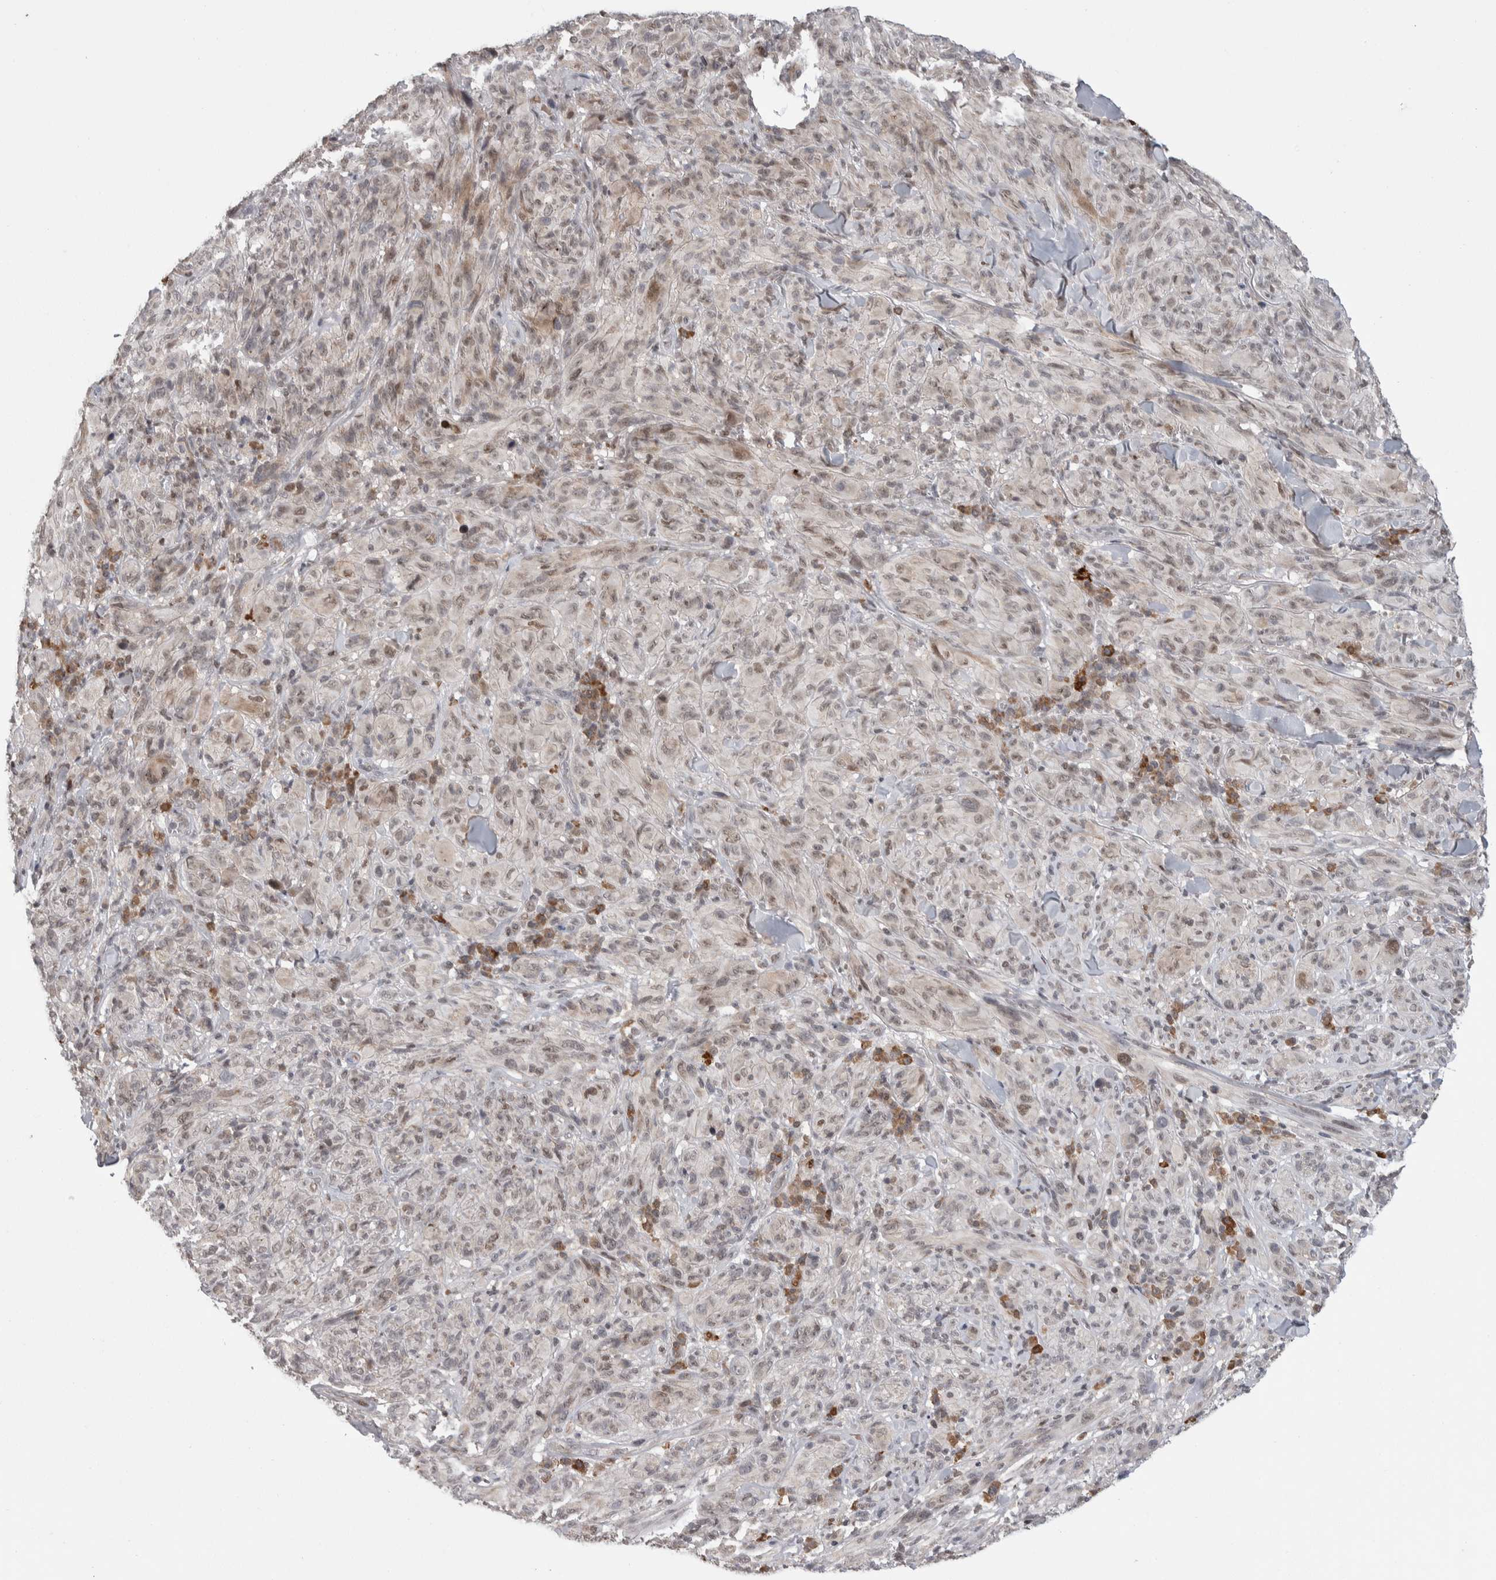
{"staining": {"intensity": "weak", "quantity": "25%-75%", "location": "nuclear"}, "tissue": "melanoma", "cell_type": "Tumor cells", "image_type": "cancer", "snomed": [{"axis": "morphology", "description": "Malignant melanoma, NOS"}, {"axis": "topography", "description": "Skin of head"}], "caption": "Immunohistochemistry photomicrograph of melanoma stained for a protein (brown), which exhibits low levels of weak nuclear positivity in approximately 25%-75% of tumor cells.", "gene": "ZNF592", "patient": {"sex": "male", "age": 96}}